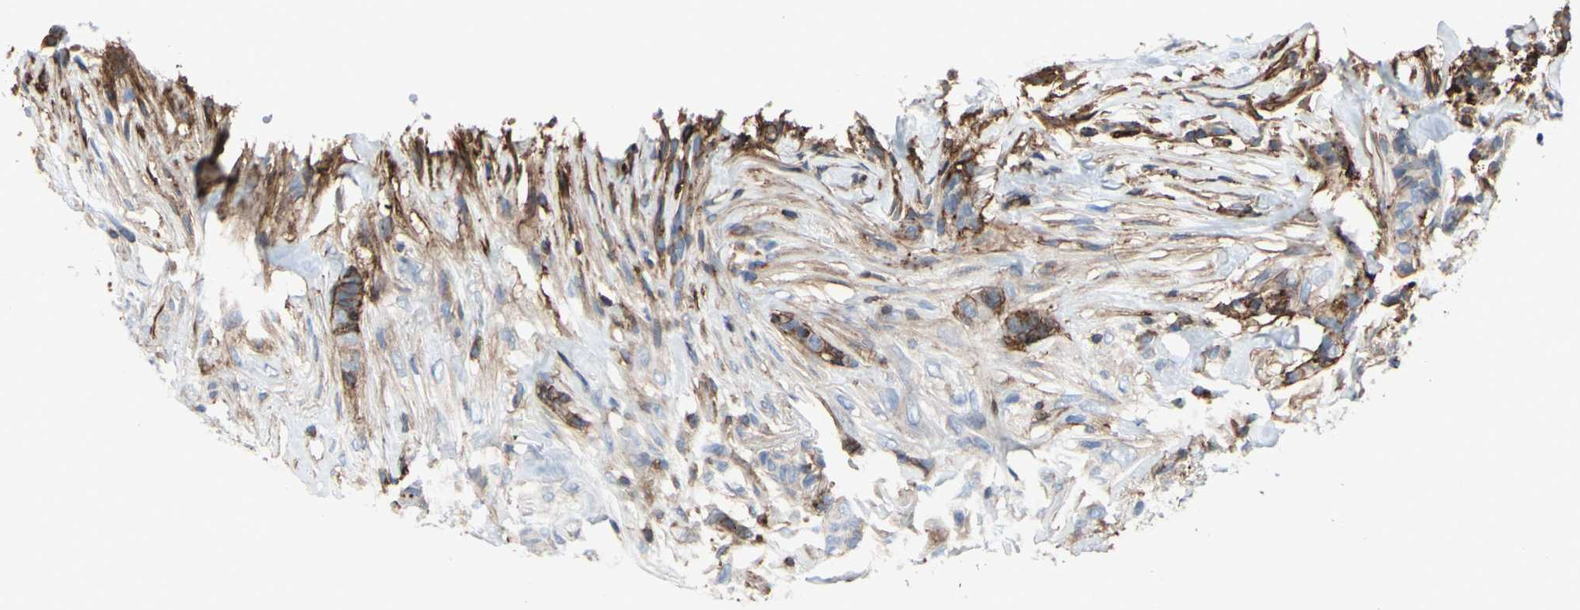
{"staining": {"intensity": "weak", "quantity": "<25%", "location": "cytoplasmic/membranous"}, "tissue": "breast cancer", "cell_type": "Tumor cells", "image_type": "cancer", "snomed": [{"axis": "morphology", "description": "Duct carcinoma"}, {"axis": "topography", "description": "Breast"}], "caption": "This is an IHC photomicrograph of human breast cancer. There is no positivity in tumor cells.", "gene": "ANXA6", "patient": {"sex": "female", "age": 40}}